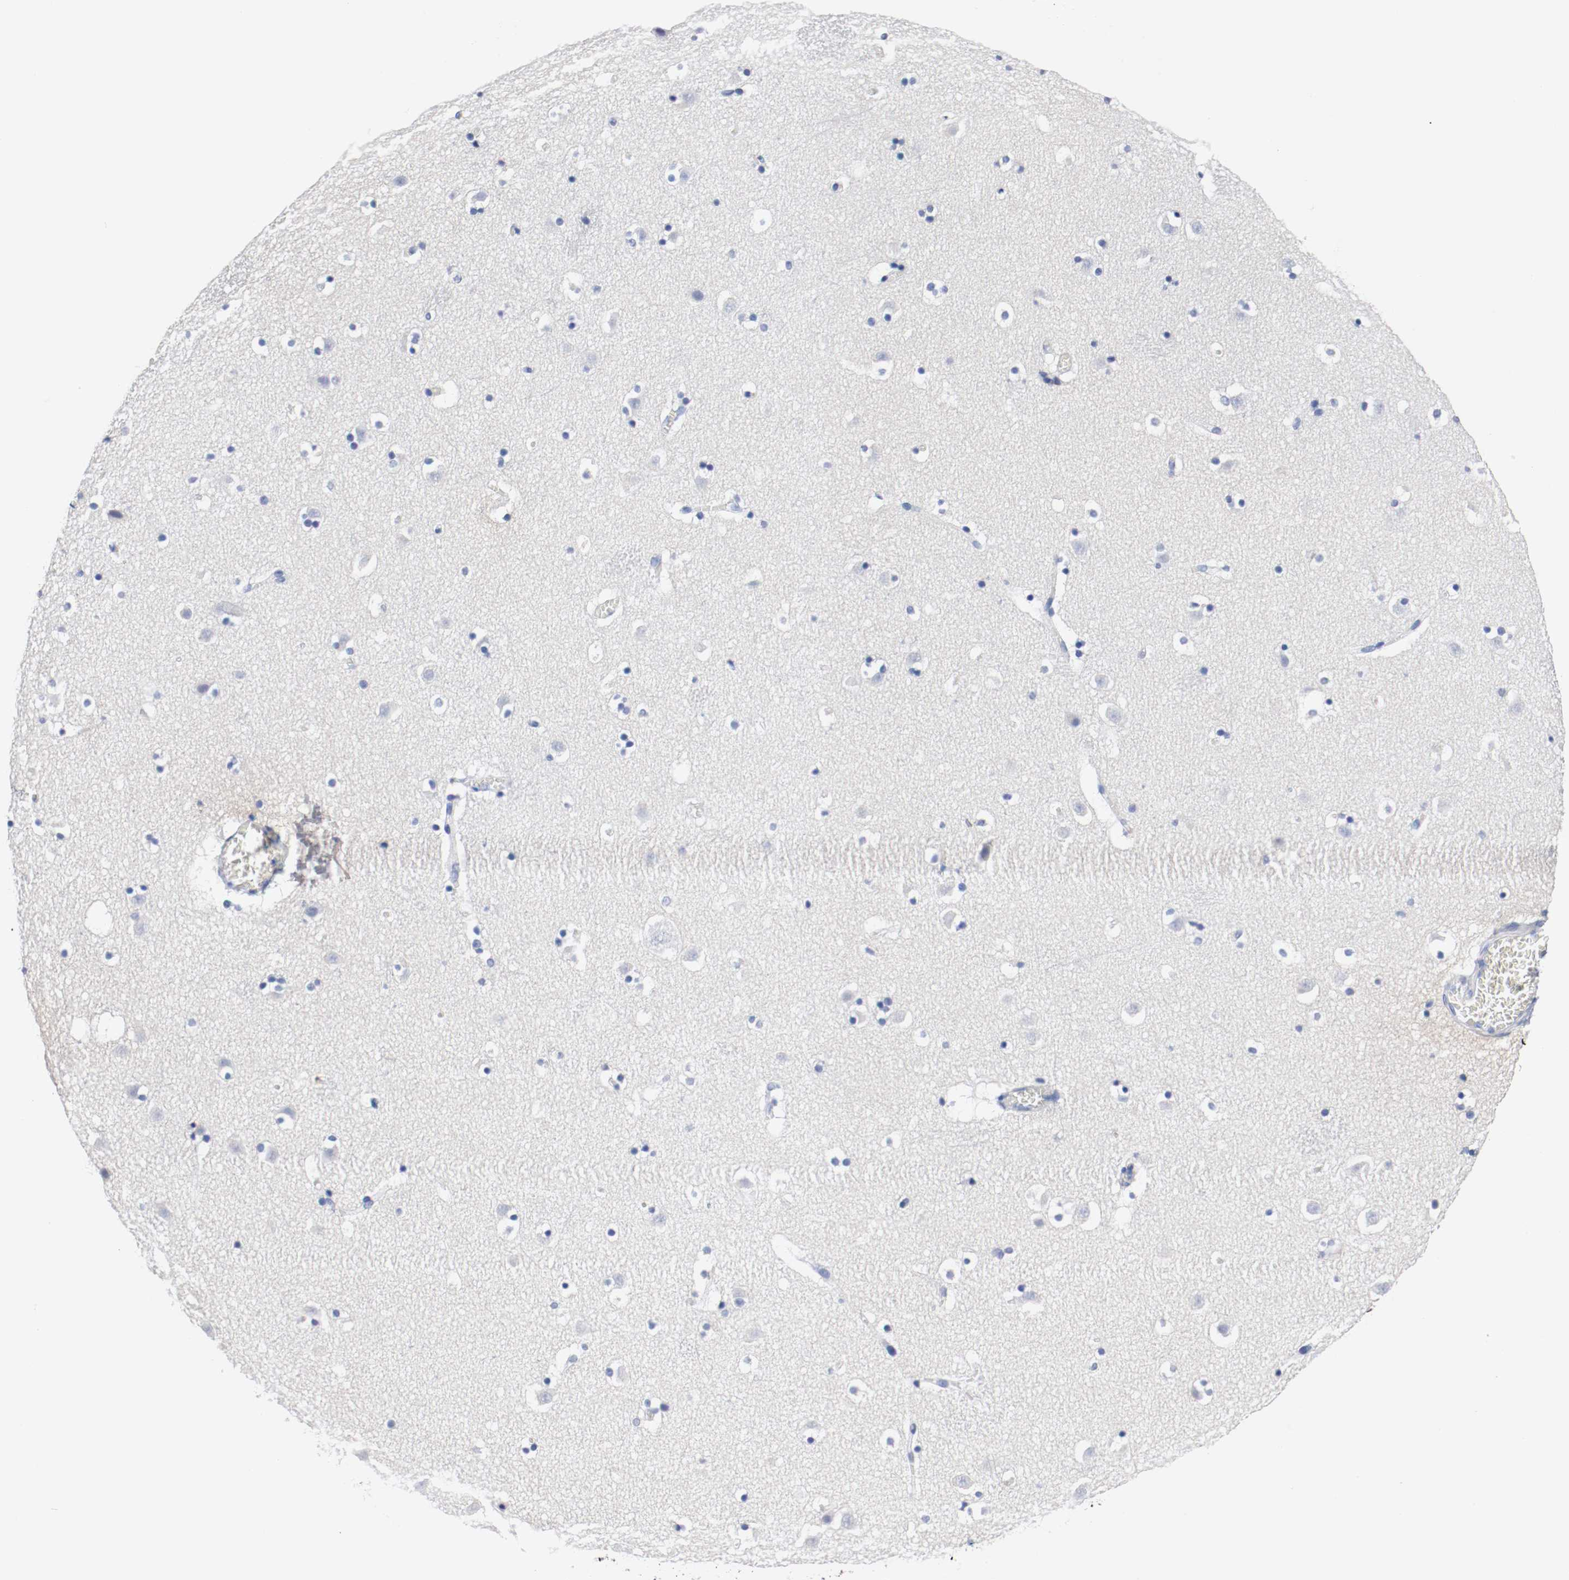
{"staining": {"intensity": "negative", "quantity": "none", "location": "none"}, "tissue": "caudate", "cell_type": "Glial cells", "image_type": "normal", "snomed": [{"axis": "morphology", "description": "Normal tissue, NOS"}, {"axis": "topography", "description": "Lateral ventricle wall"}], "caption": "Image shows no protein positivity in glial cells of benign caudate. (Brightfield microscopy of DAB immunohistochemistry at high magnification).", "gene": "TNC", "patient": {"sex": "male", "age": 45}}